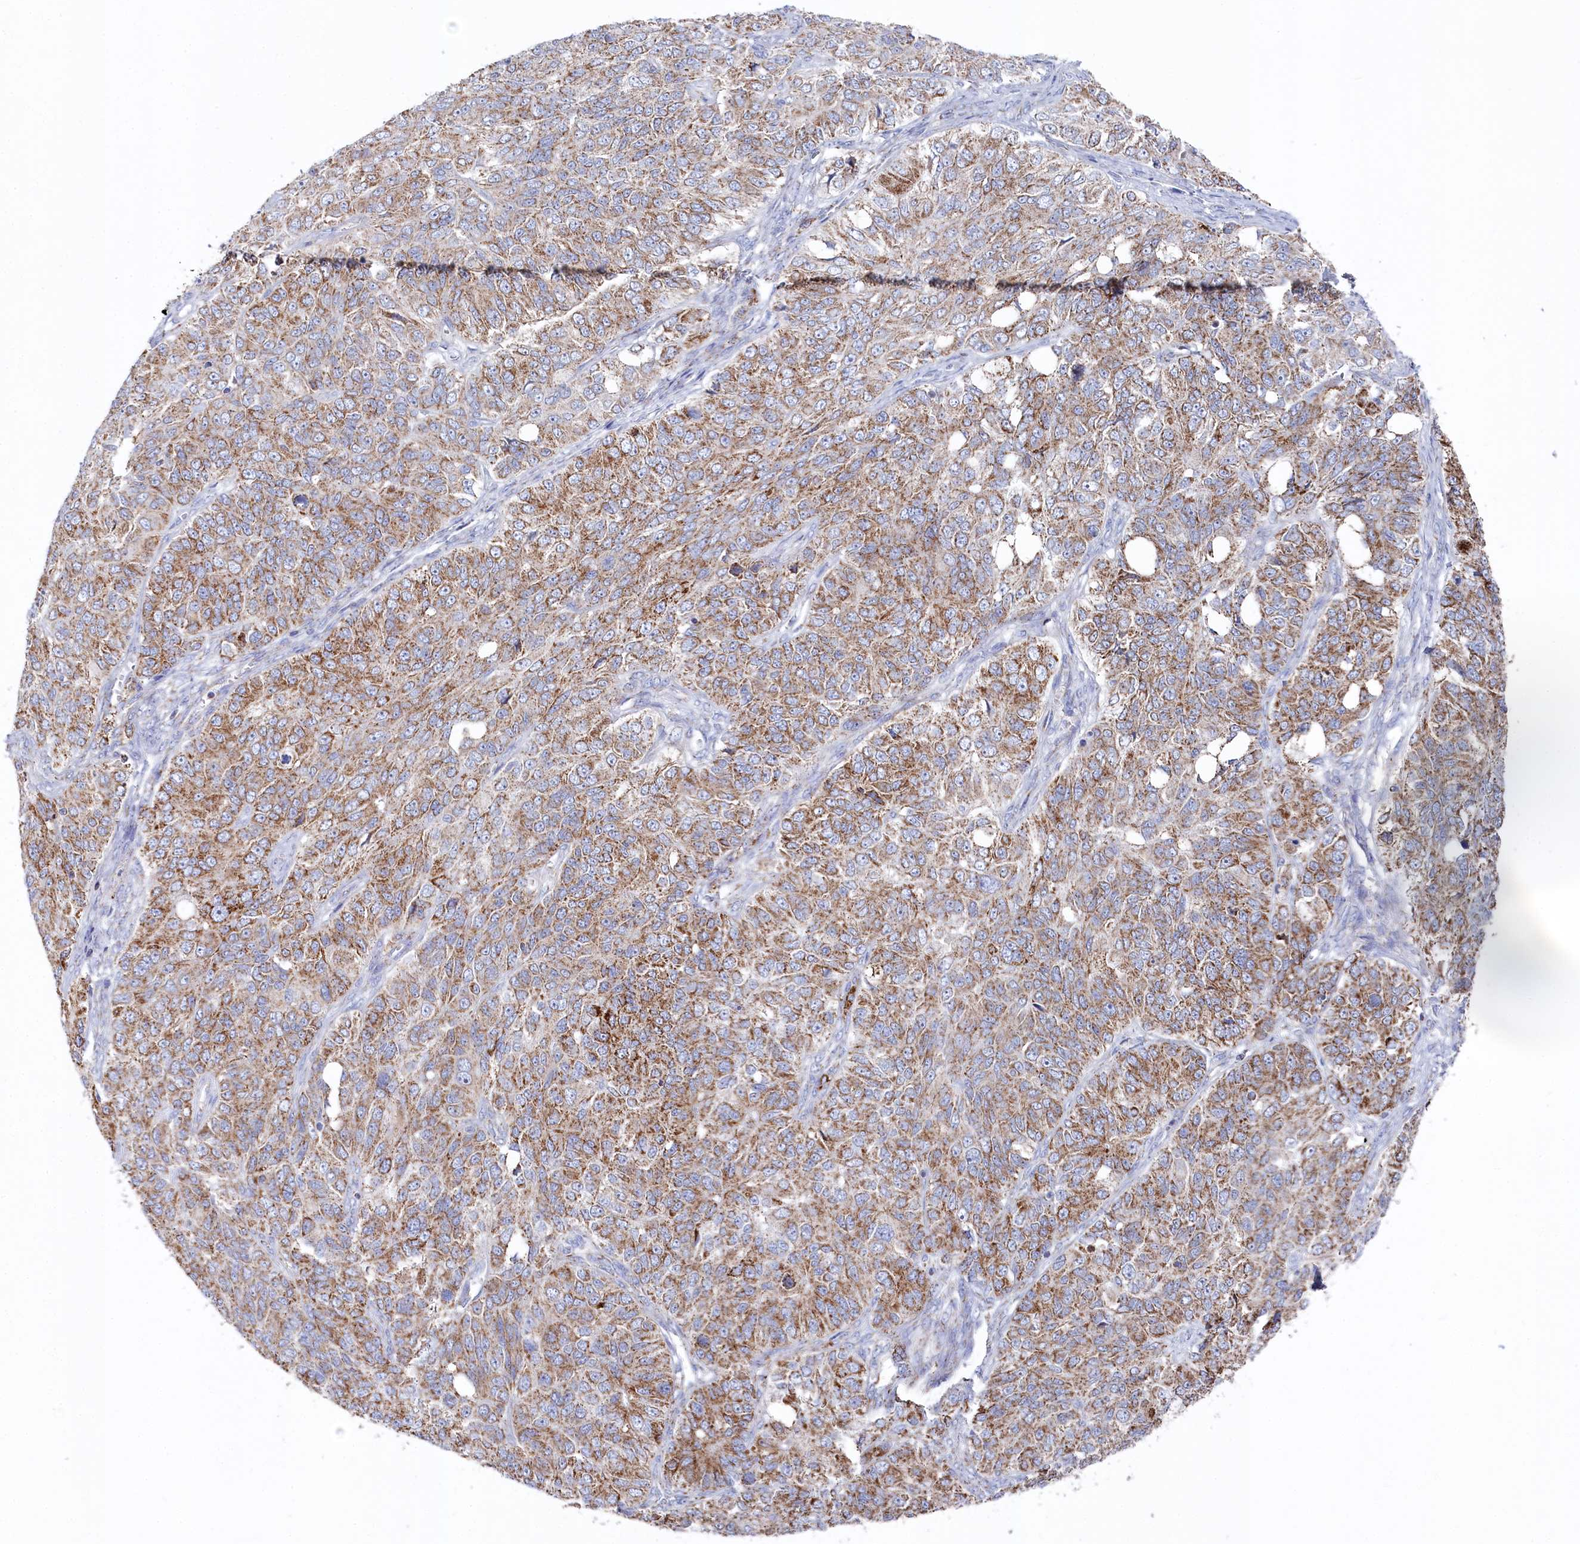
{"staining": {"intensity": "moderate", "quantity": ">75%", "location": "cytoplasmic/membranous"}, "tissue": "ovarian cancer", "cell_type": "Tumor cells", "image_type": "cancer", "snomed": [{"axis": "morphology", "description": "Carcinoma, endometroid"}, {"axis": "topography", "description": "Ovary"}], "caption": "Immunohistochemistry (IHC) of ovarian cancer reveals medium levels of moderate cytoplasmic/membranous expression in approximately >75% of tumor cells. The staining is performed using DAB brown chromogen to label protein expression. The nuclei are counter-stained blue using hematoxylin.", "gene": "GLS2", "patient": {"sex": "female", "age": 51}}